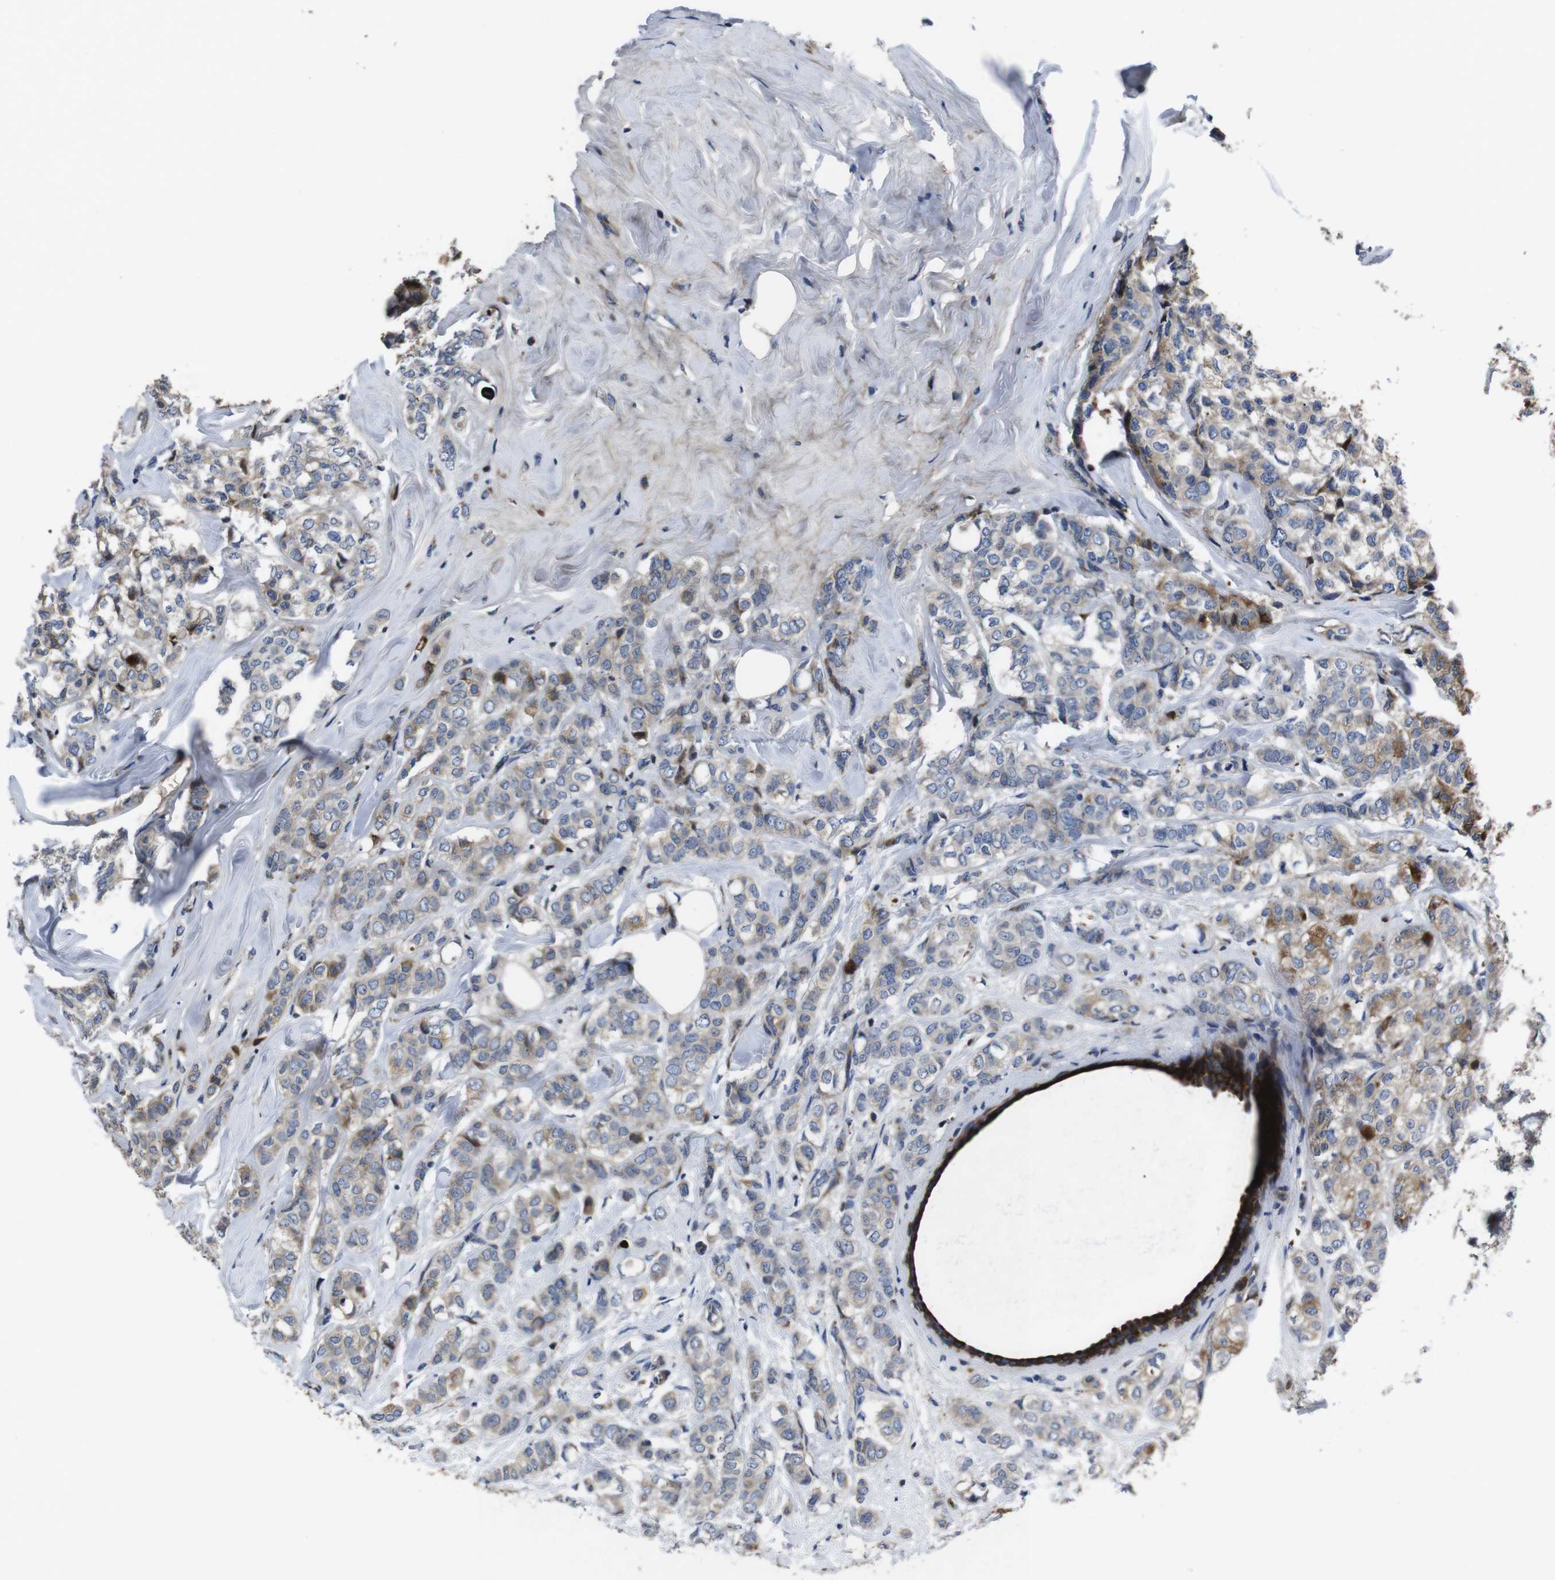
{"staining": {"intensity": "moderate", "quantity": "25%-75%", "location": "cytoplasmic/membranous"}, "tissue": "breast cancer", "cell_type": "Tumor cells", "image_type": "cancer", "snomed": [{"axis": "morphology", "description": "Lobular carcinoma"}, {"axis": "topography", "description": "Breast"}], "caption": "This is a histology image of immunohistochemistry staining of breast cancer (lobular carcinoma), which shows moderate positivity in the cytoplasmic/membranous of tumor cells.", "gene": "SMYD3", "patient": {"sex": "female", "age": 60}}